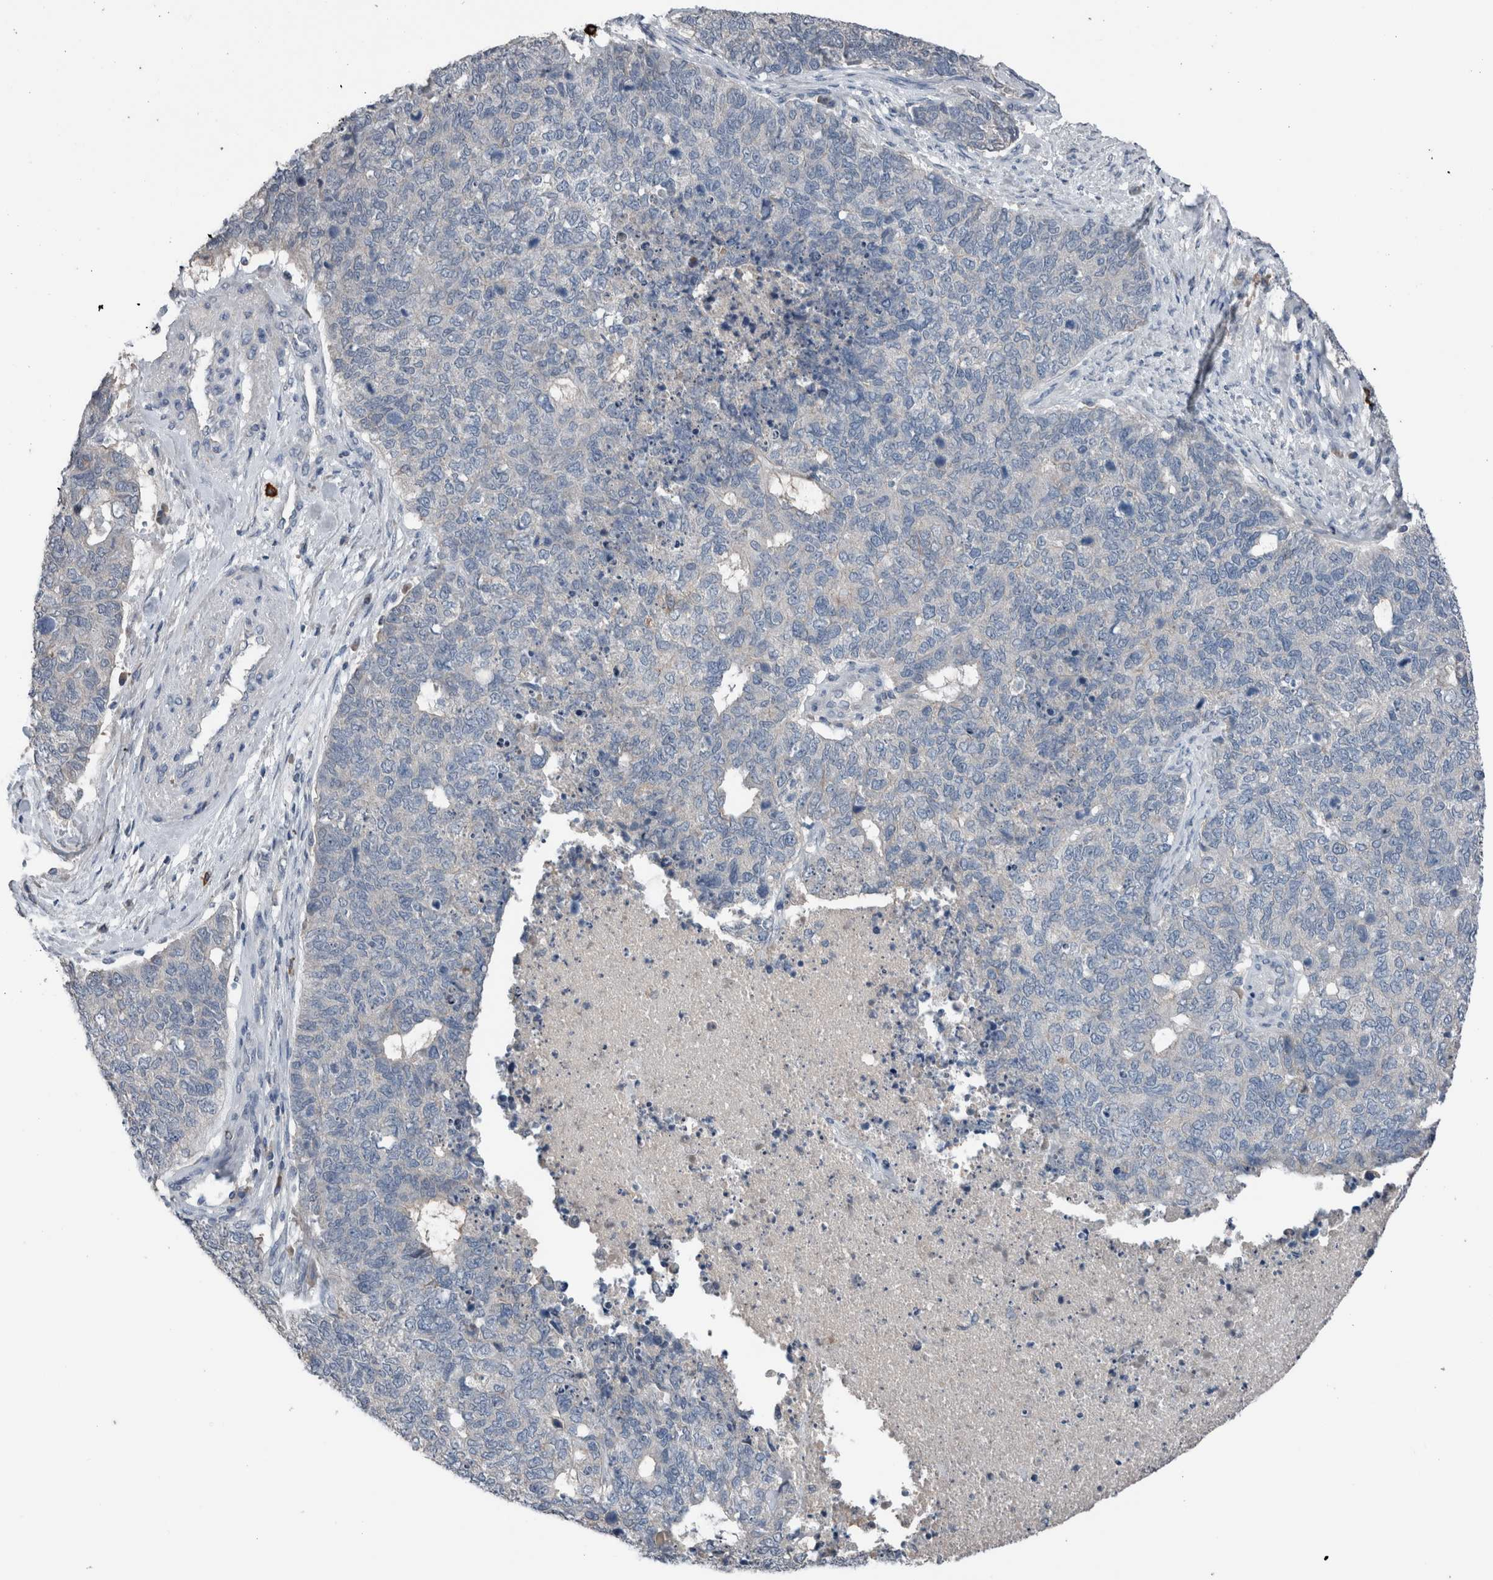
{"staining": {"intensity": "negative", "quantity": "none", "location": "none"}, "tissue": "cervical cancer", "cell_type": "Tumor cells", "image_type": "cancer", "snomed": [{"axis": "morphology", "description": "Squamous cell carcinoma, NOS"}, {"axis": "topography", "description": "Cervix"}], "caption": "This is an immunohistochemistry (IHC) image of human squamous cell carcinoma (cervical). There is no positivity in tumor cells.", "gene": "CRNN", "patient": {"sex": "female", "age": 63}}